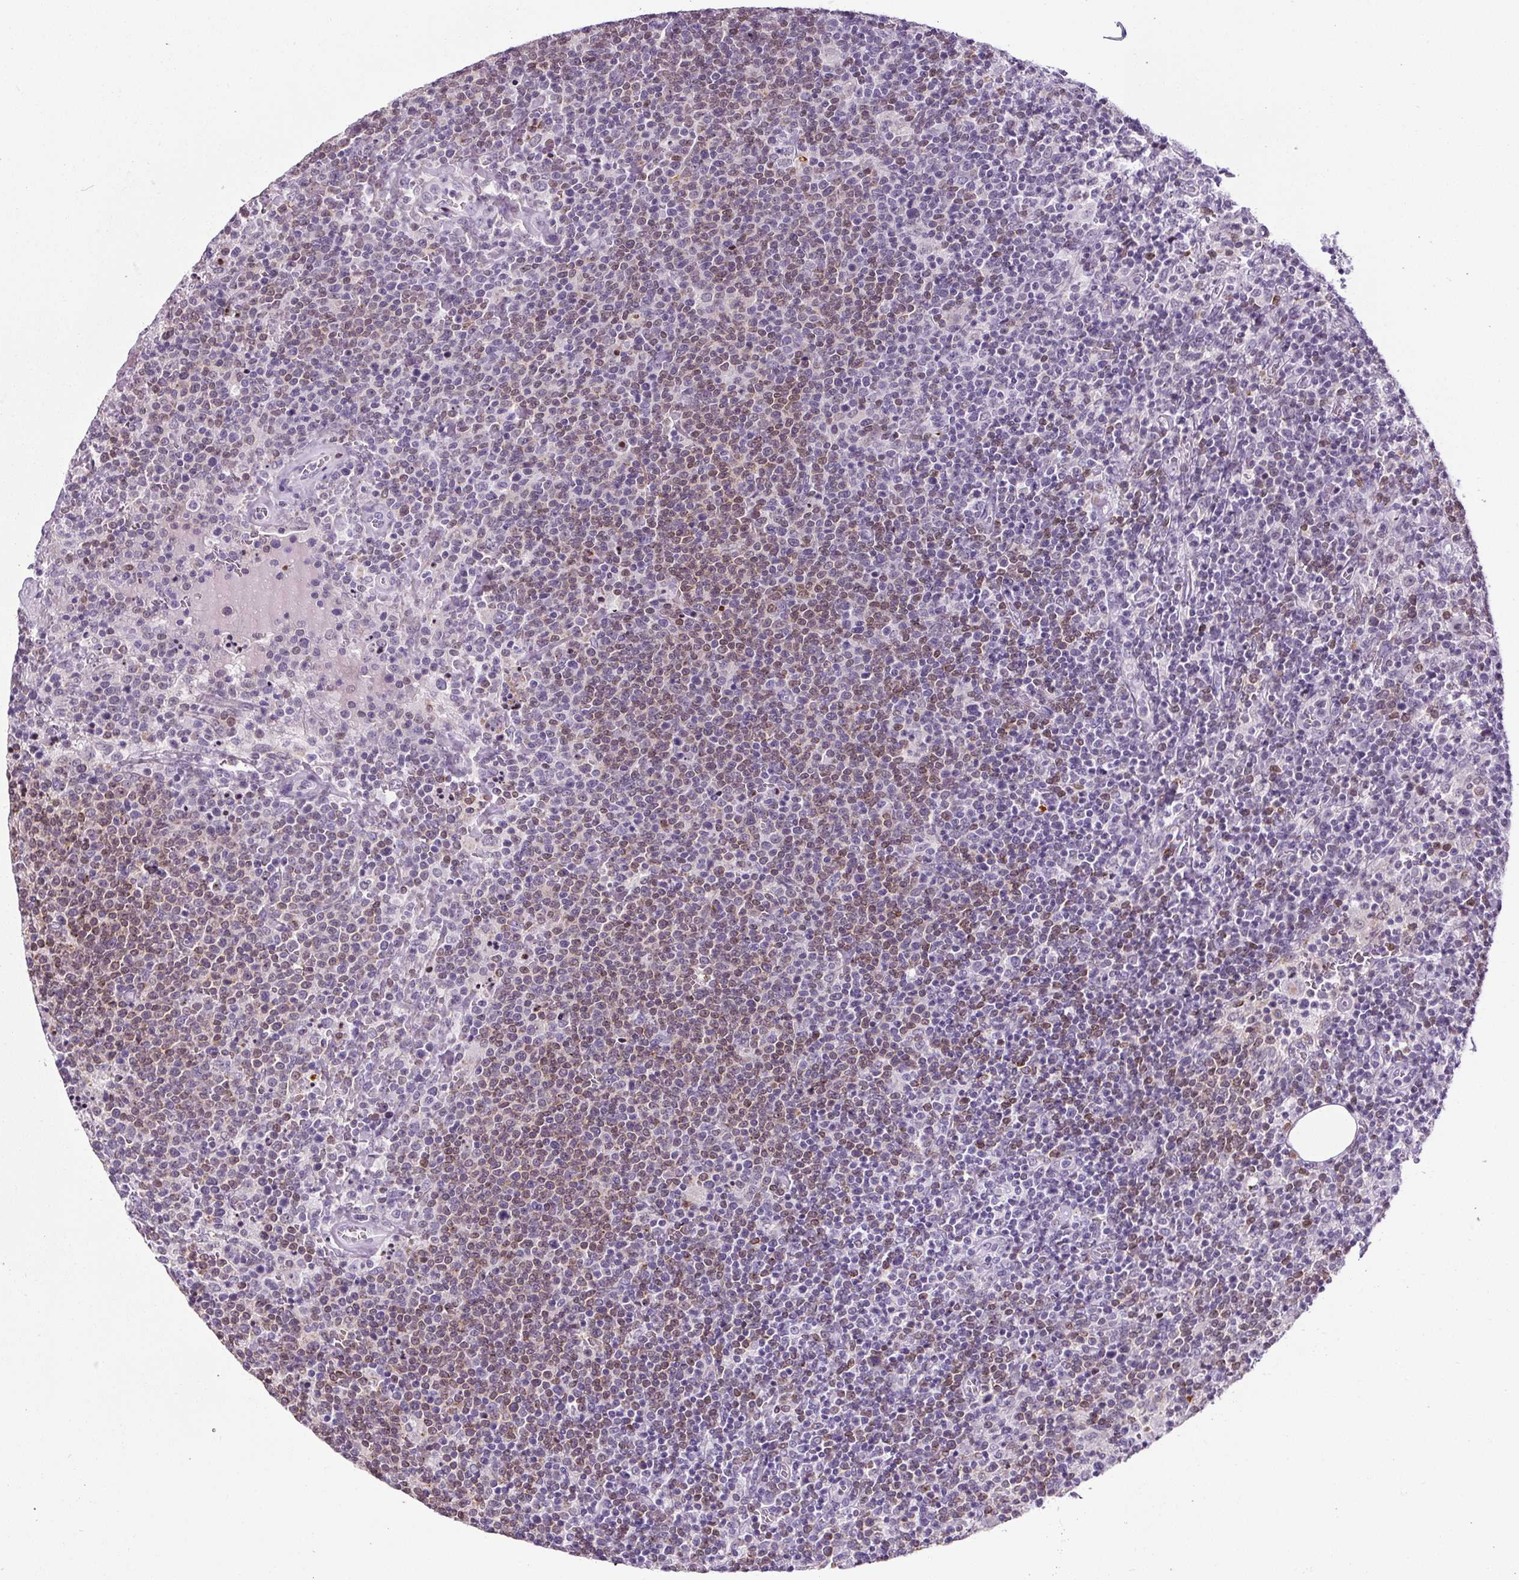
{"staining": {"intensity": "weak", "quantity": "25%-75%", "location": "nuclear"}, "tissue": "lymphoma", "cell_type": "Tumor cells", "image_type": "cancer", "snomed": [{"axis": "morphology", "description": "Malignant lymphoma, non-Hodgkin's type, High grade"}, {"axis": "topography", "description": "Lymph node"}], "caption": "Protein expression analysis of human lymphoma reveals weak nuclear positivity in about 25%-75% of tumor cells.", "gene": "TMEM240", "patient": {"sex": "male", "age": 61}}